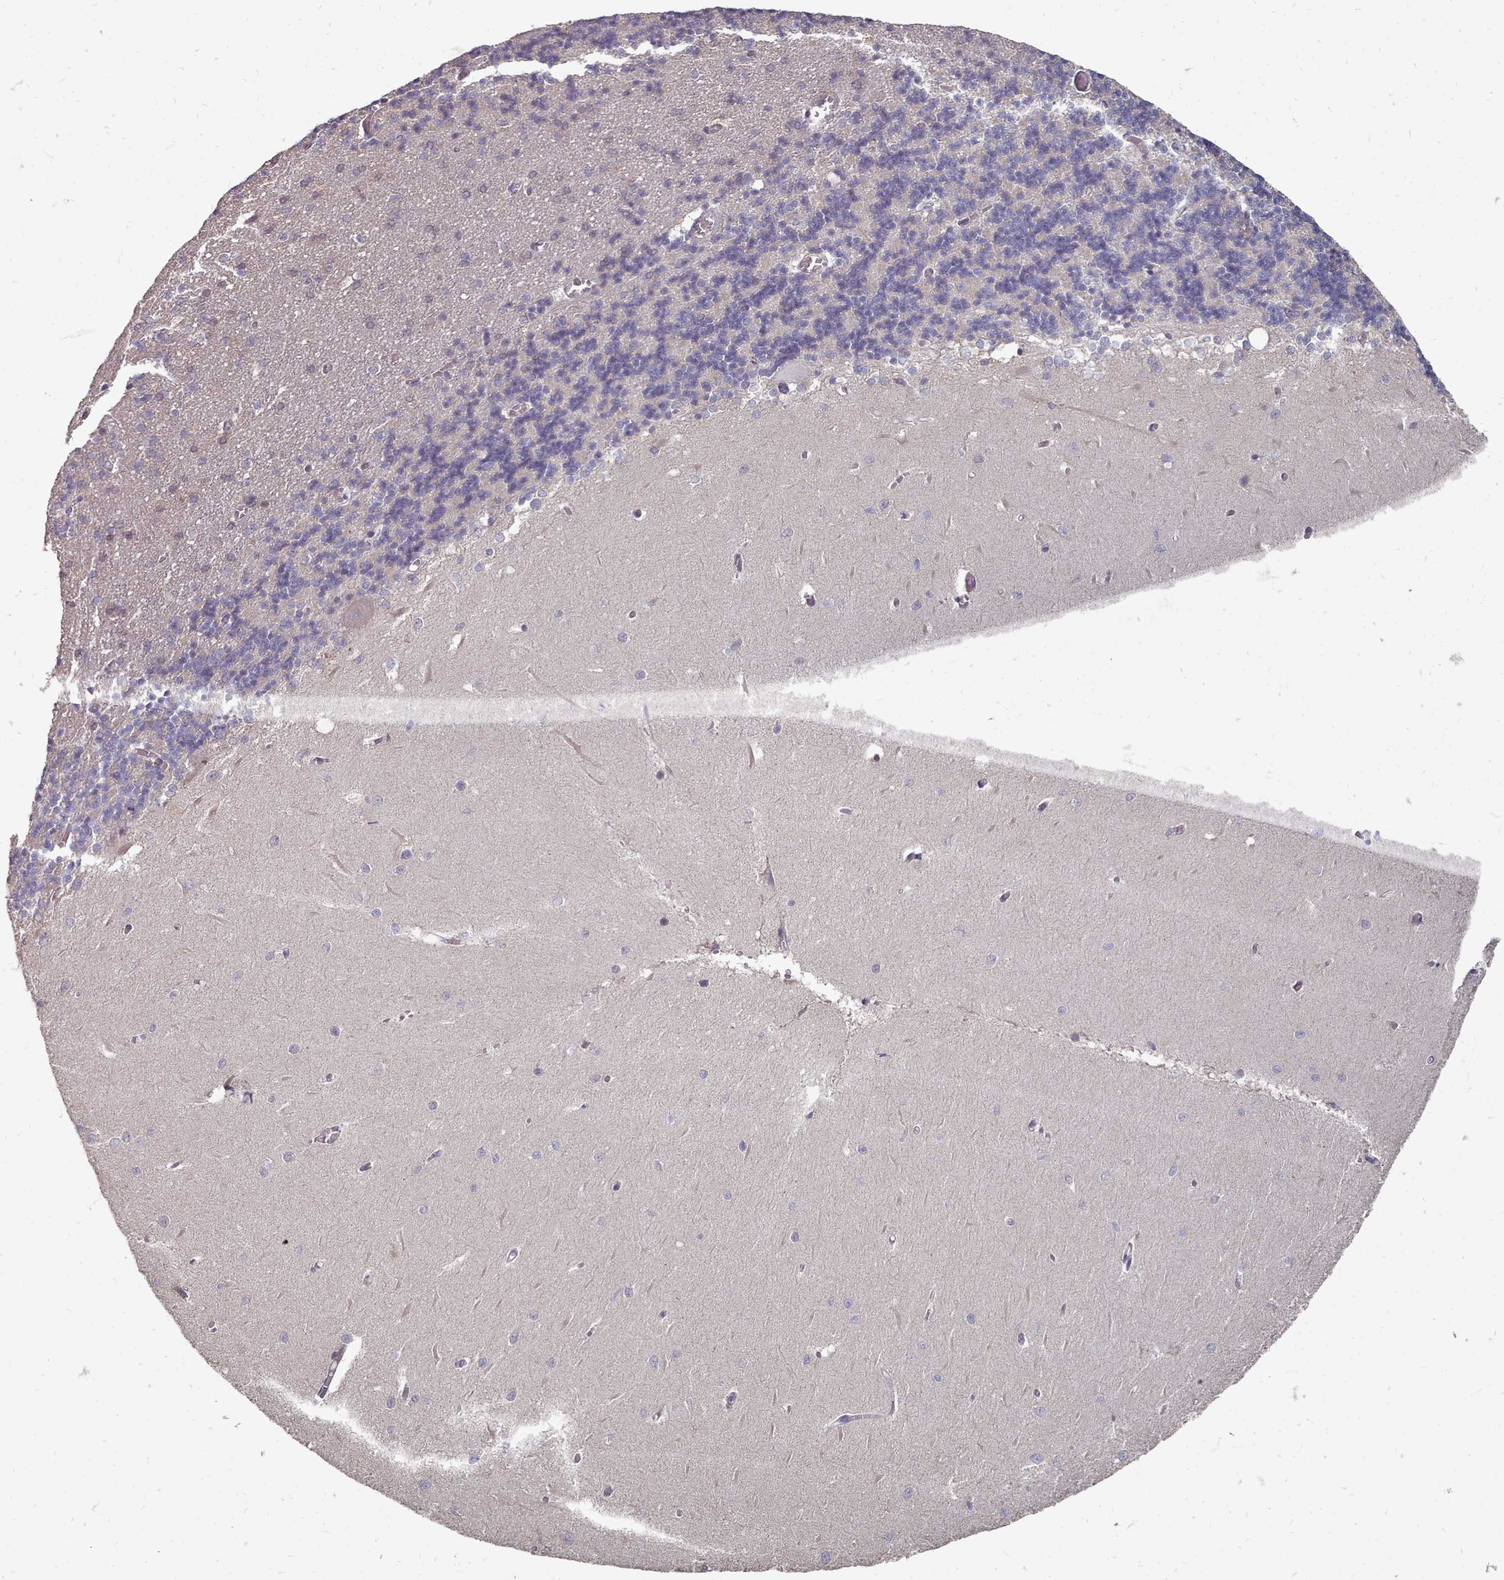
{"staining": {"intensity": "negative", "quantity": "none", "location": "none"}, "tissue": "cerebellum", "cell_type": "Cells in granular layer", "image_type": "normal", "snomed": [{"axis": "morphology", "description": "Normal tissue, NOS"}, {"axis": "topography", "description": "Cerebellum"}], "caption": "Immunohistochemistry (IHC) of benign cerebellum exhibits no positivity in cells in granular layer.", "gene": "ACKR3", "patient": {"sex": "male", "age": 37}}